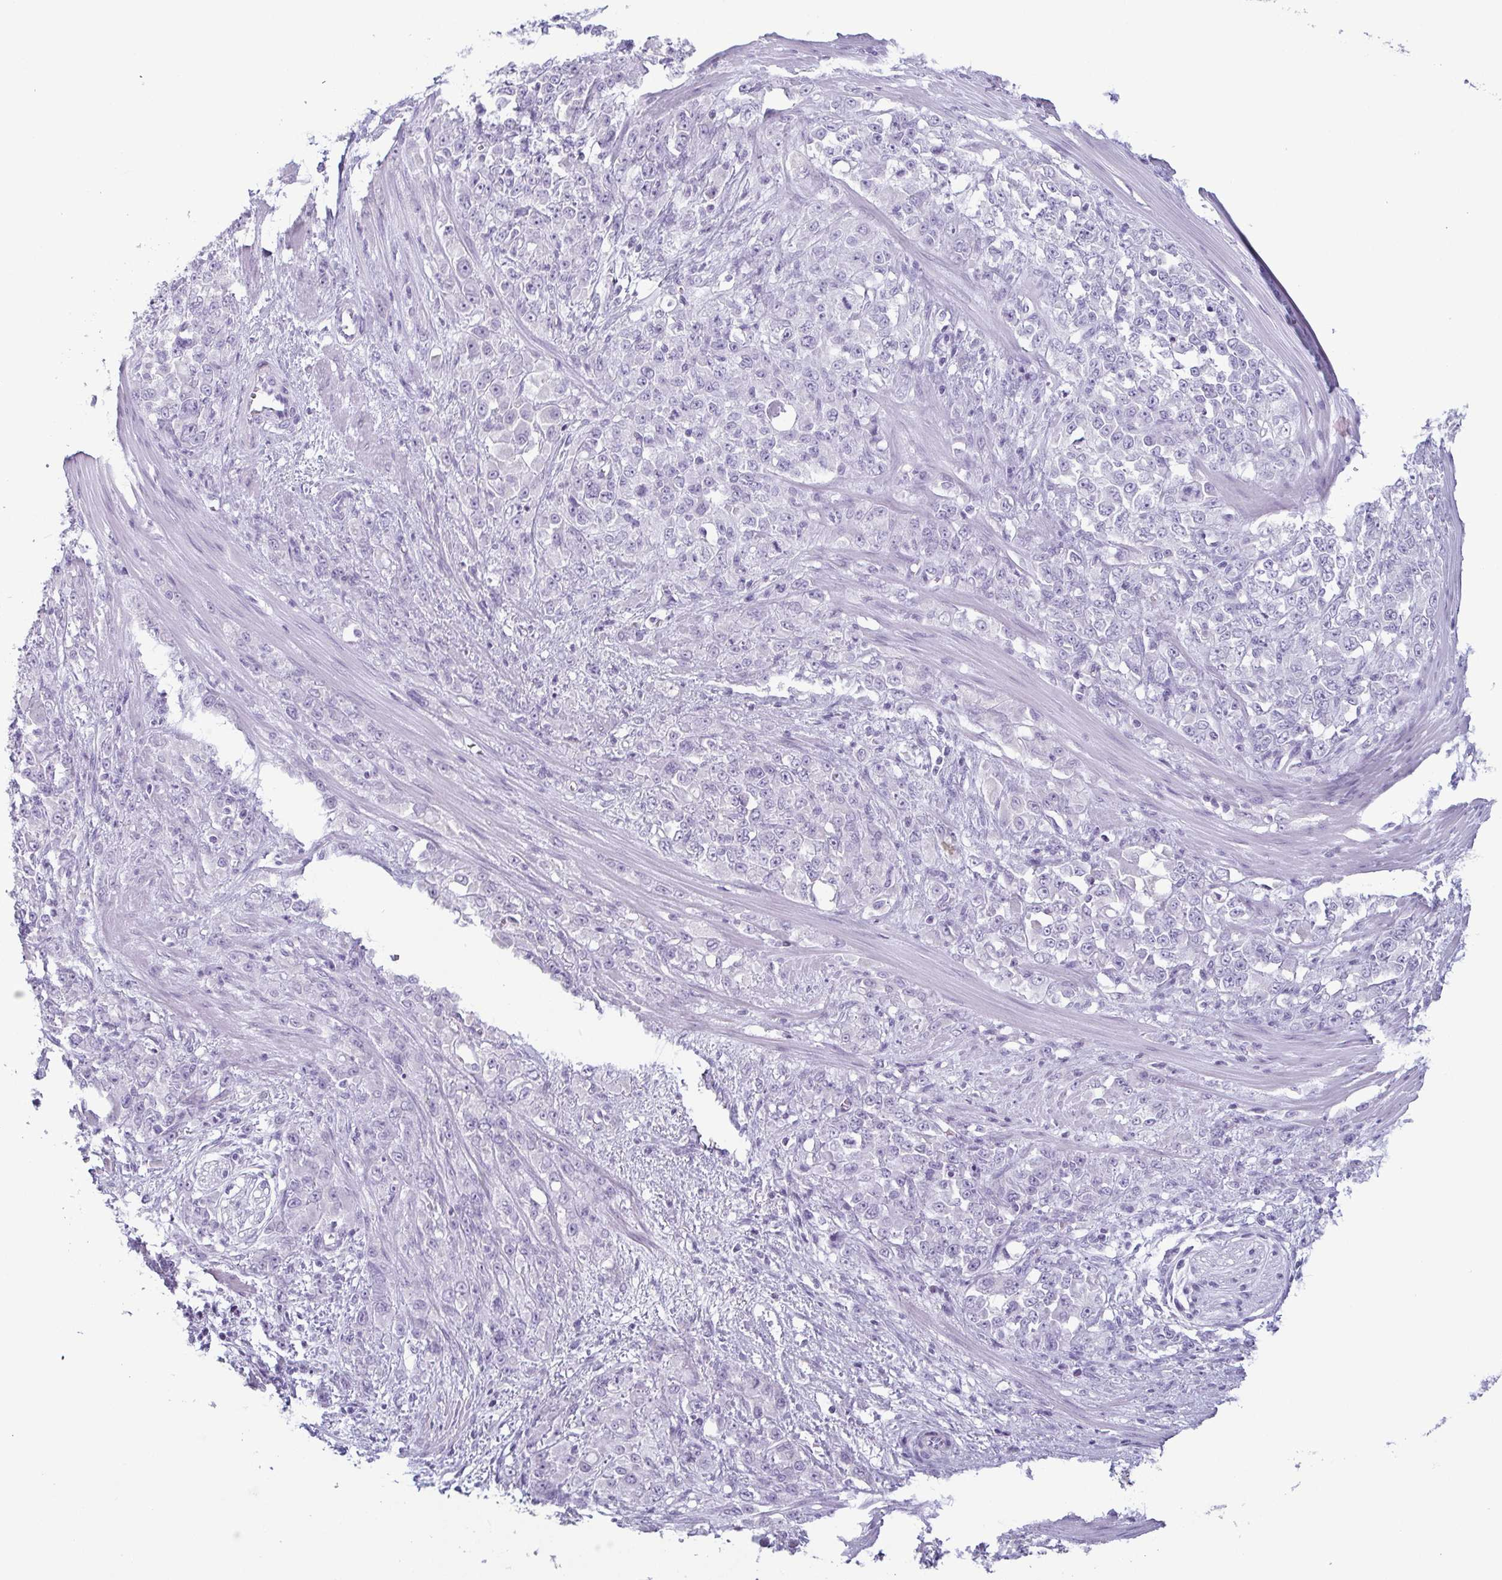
{"staining": {"intensity": "negative", "quantity": "none", "location": "none"}, "tissue": "stomach cancer", "cell_type": "Tumor cells", "image_type": "cancer", "snomed": [{"axis": "morphology", "description": "Adenocarcinoma, NOS"}, {"axis": "topography", "description": "Stomach"}], "caption": "Tumor cells are negative for protein expression in human stomach cancer (adenocarcinoma).", "gene": "KRT78", "patient": {"sex": "female", "age": 76}}